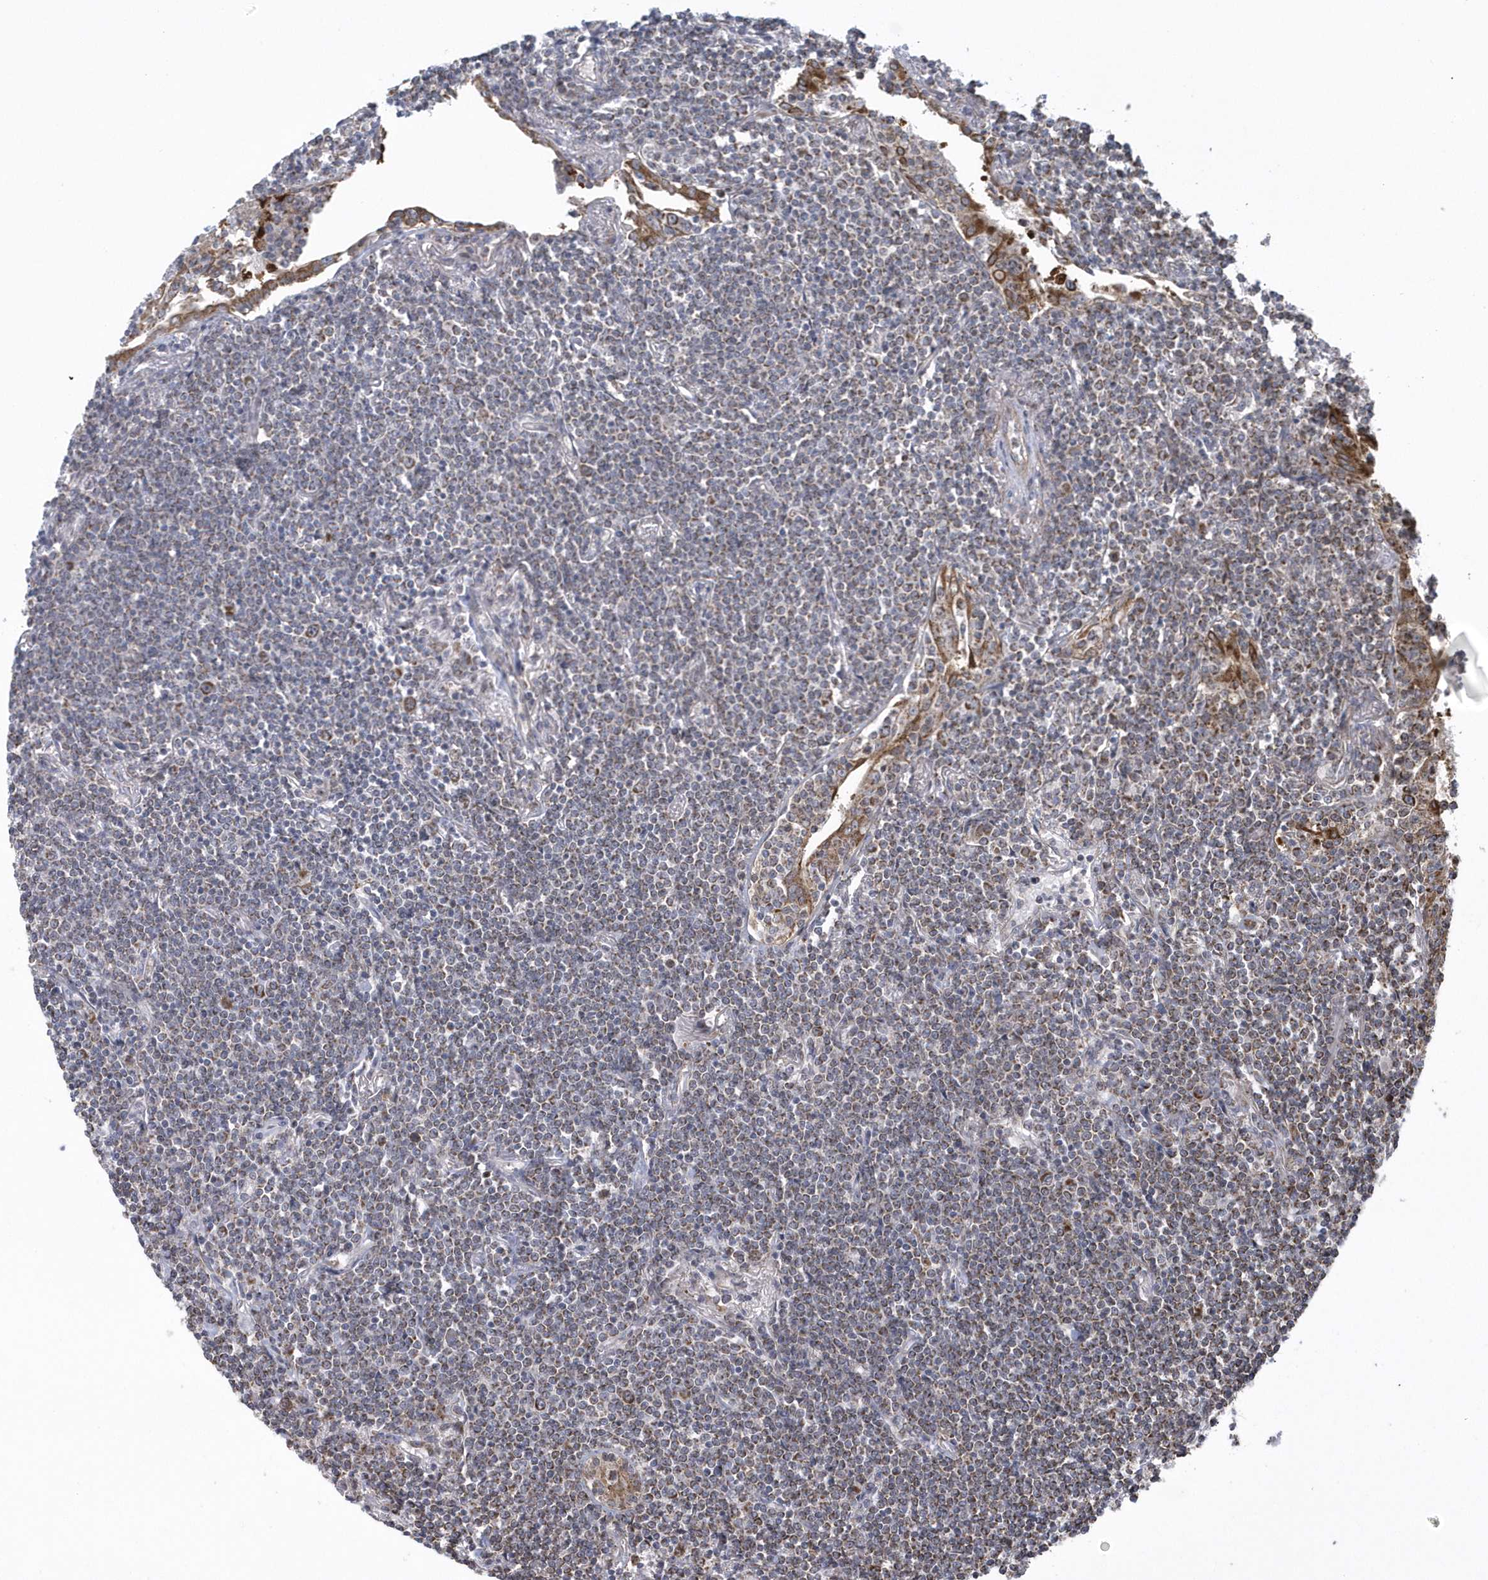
{"staining": {"intensity": "moderate", "quantity": ">75%", "location": "cytoplasmic/membranous"}, "tissue": "lymphoma", "cell_type": "Tumor cells", "image_type": "cancer", "snomed": [{"axis": "morphology", "description": "Malignant lymphoma, non-Hodgkin's type, Low grade"}, {"axis": "topography", "description": "Lung"}], "caption": "A brown stain labels moderate cytoplasmic/membranous positivity of a protein in malignant lymphoma, non-Hodgkin's type (low-grade) tumor cells.", "gene": "SLX9", "patient": {"sex": "female", "age": 71}}